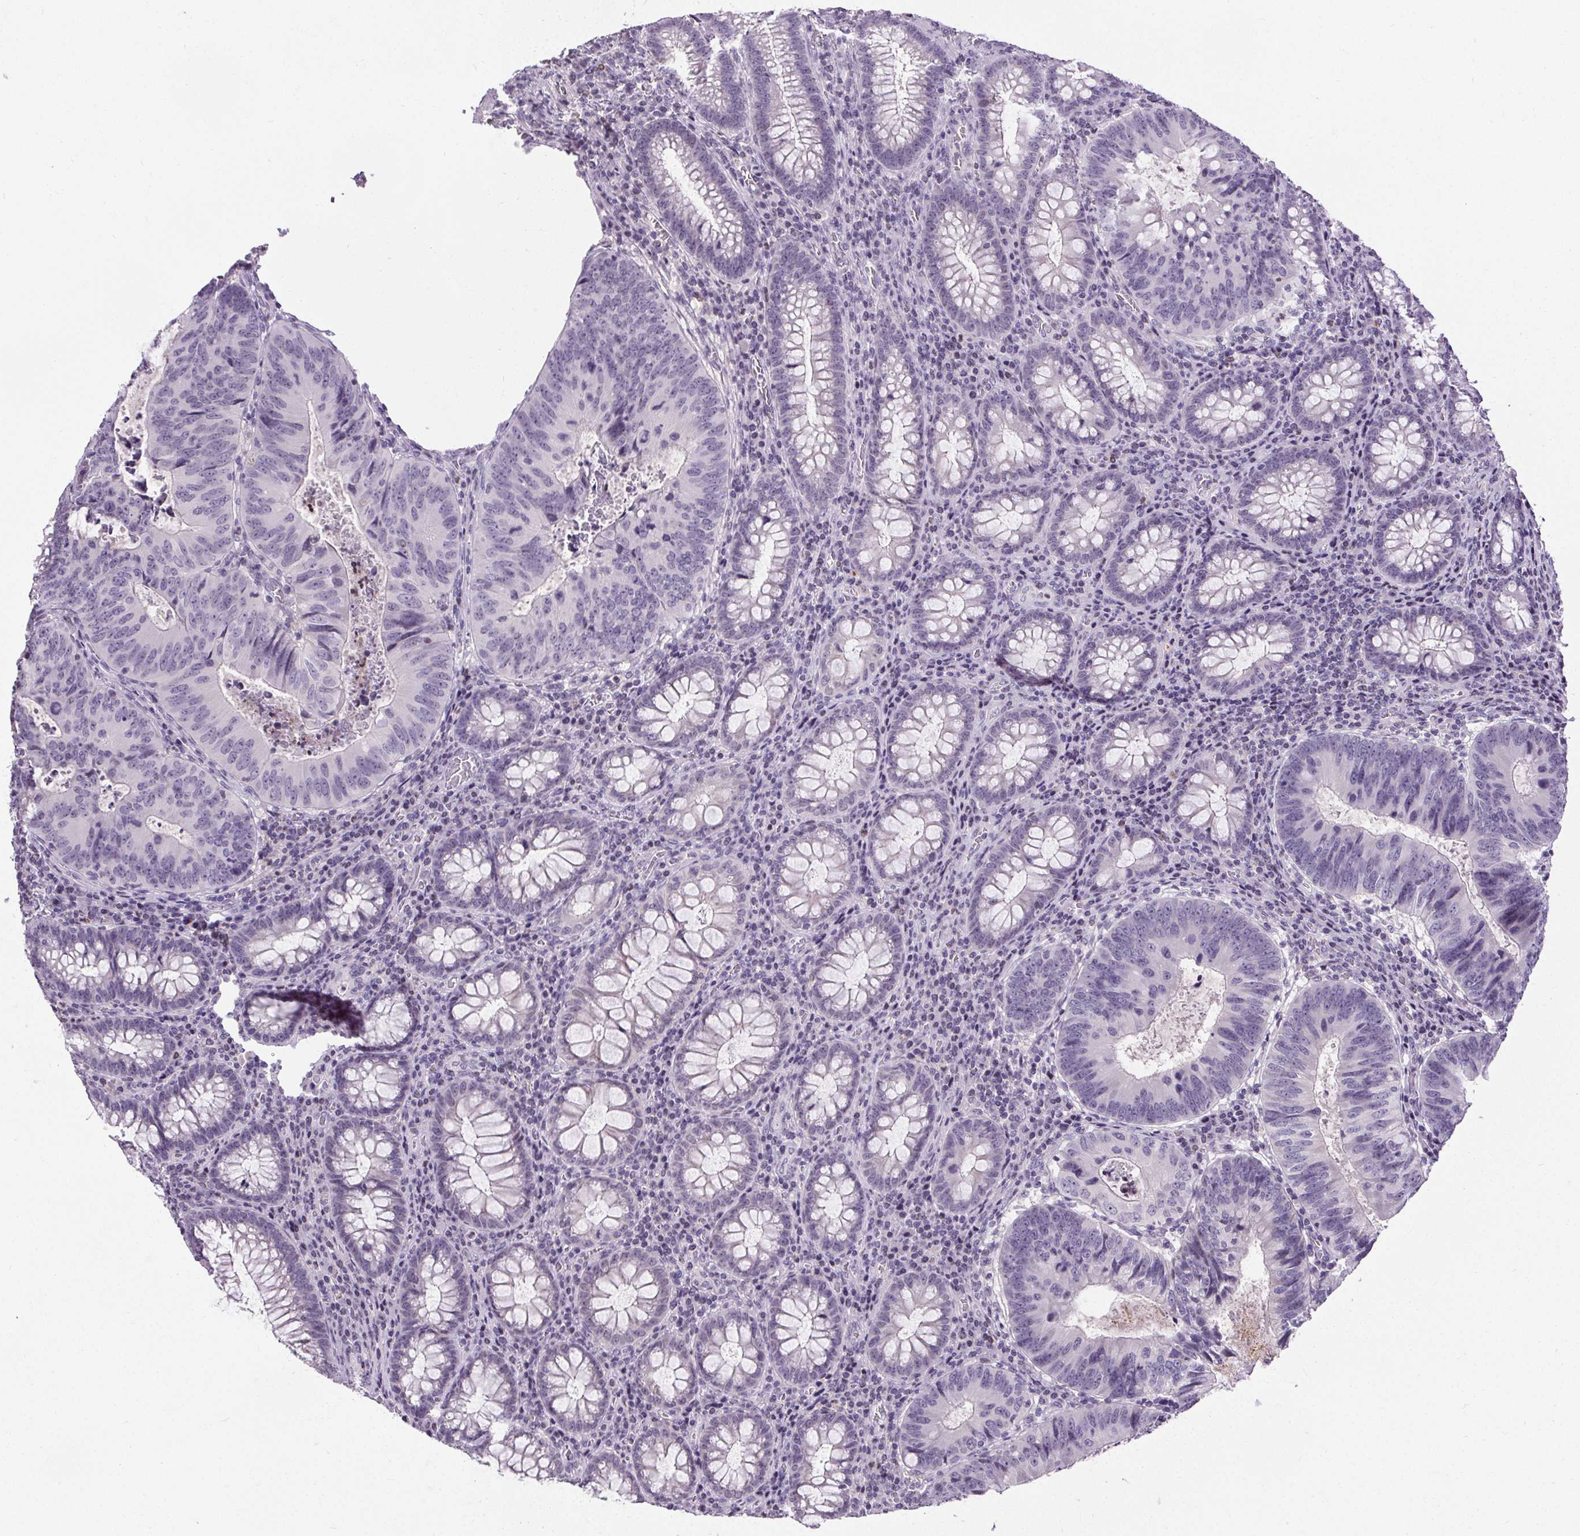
{"staining": {"intensity": "negative", "quantity": "none", "location": "none"}, "tissue": "colorectal cancer", "cell_type": "Tumor cells", "image_type": "cancer", "snomed": [{"axis": "morphology", "description": "Adenocarcinoma, NOS"}, {"axis": "topography", "description": "Colon"}], "caption": "Human adenocarcinoma (colorectal) stained for a protein using IHC demonstrates no expression in tumor cells.", "gene": "TMEM240", "patient": {"sex": "male", "age": 67}}